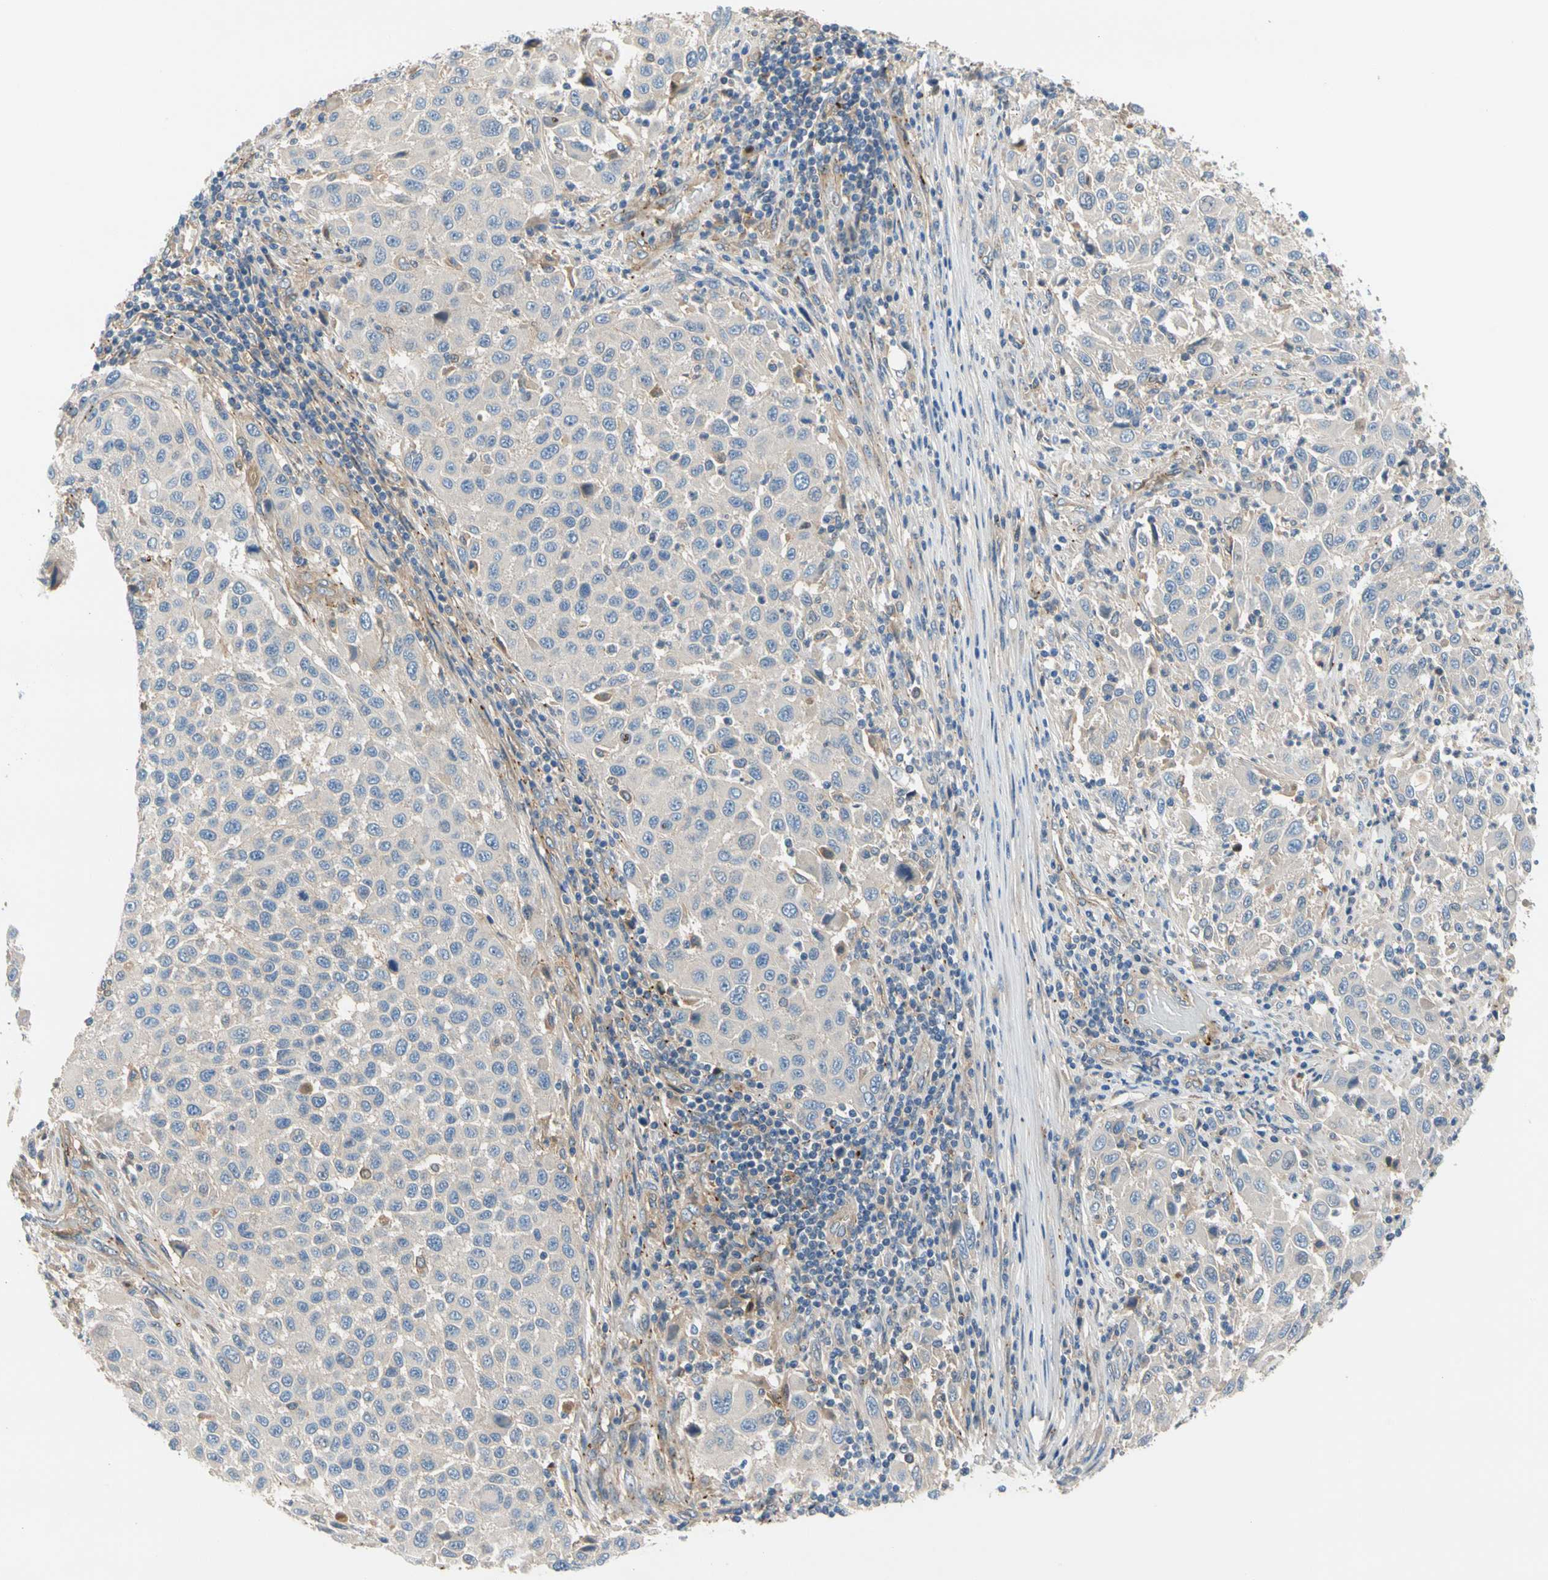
{"staining": {"intensity": "negative", "quantity": "none", "location": "none"}, "tissue": "melanoma", "cell_type": "Tumor cells", "image_type": "cancer", "snomed": [{"axis": "morphology", "description": "Malignant melanoma, Metastatic site"}, {"axis": "topography", "description": "Lymph node"}], "caption": "Immunohistochemistry (IHC) image of neoplastic tissue: malignant melanoma (metastatic site) stained with DAB shows no significant protein positivity in tumor cells.", "gene": "ENTREP3", "patient": {"sex": "male", "age": 61}}